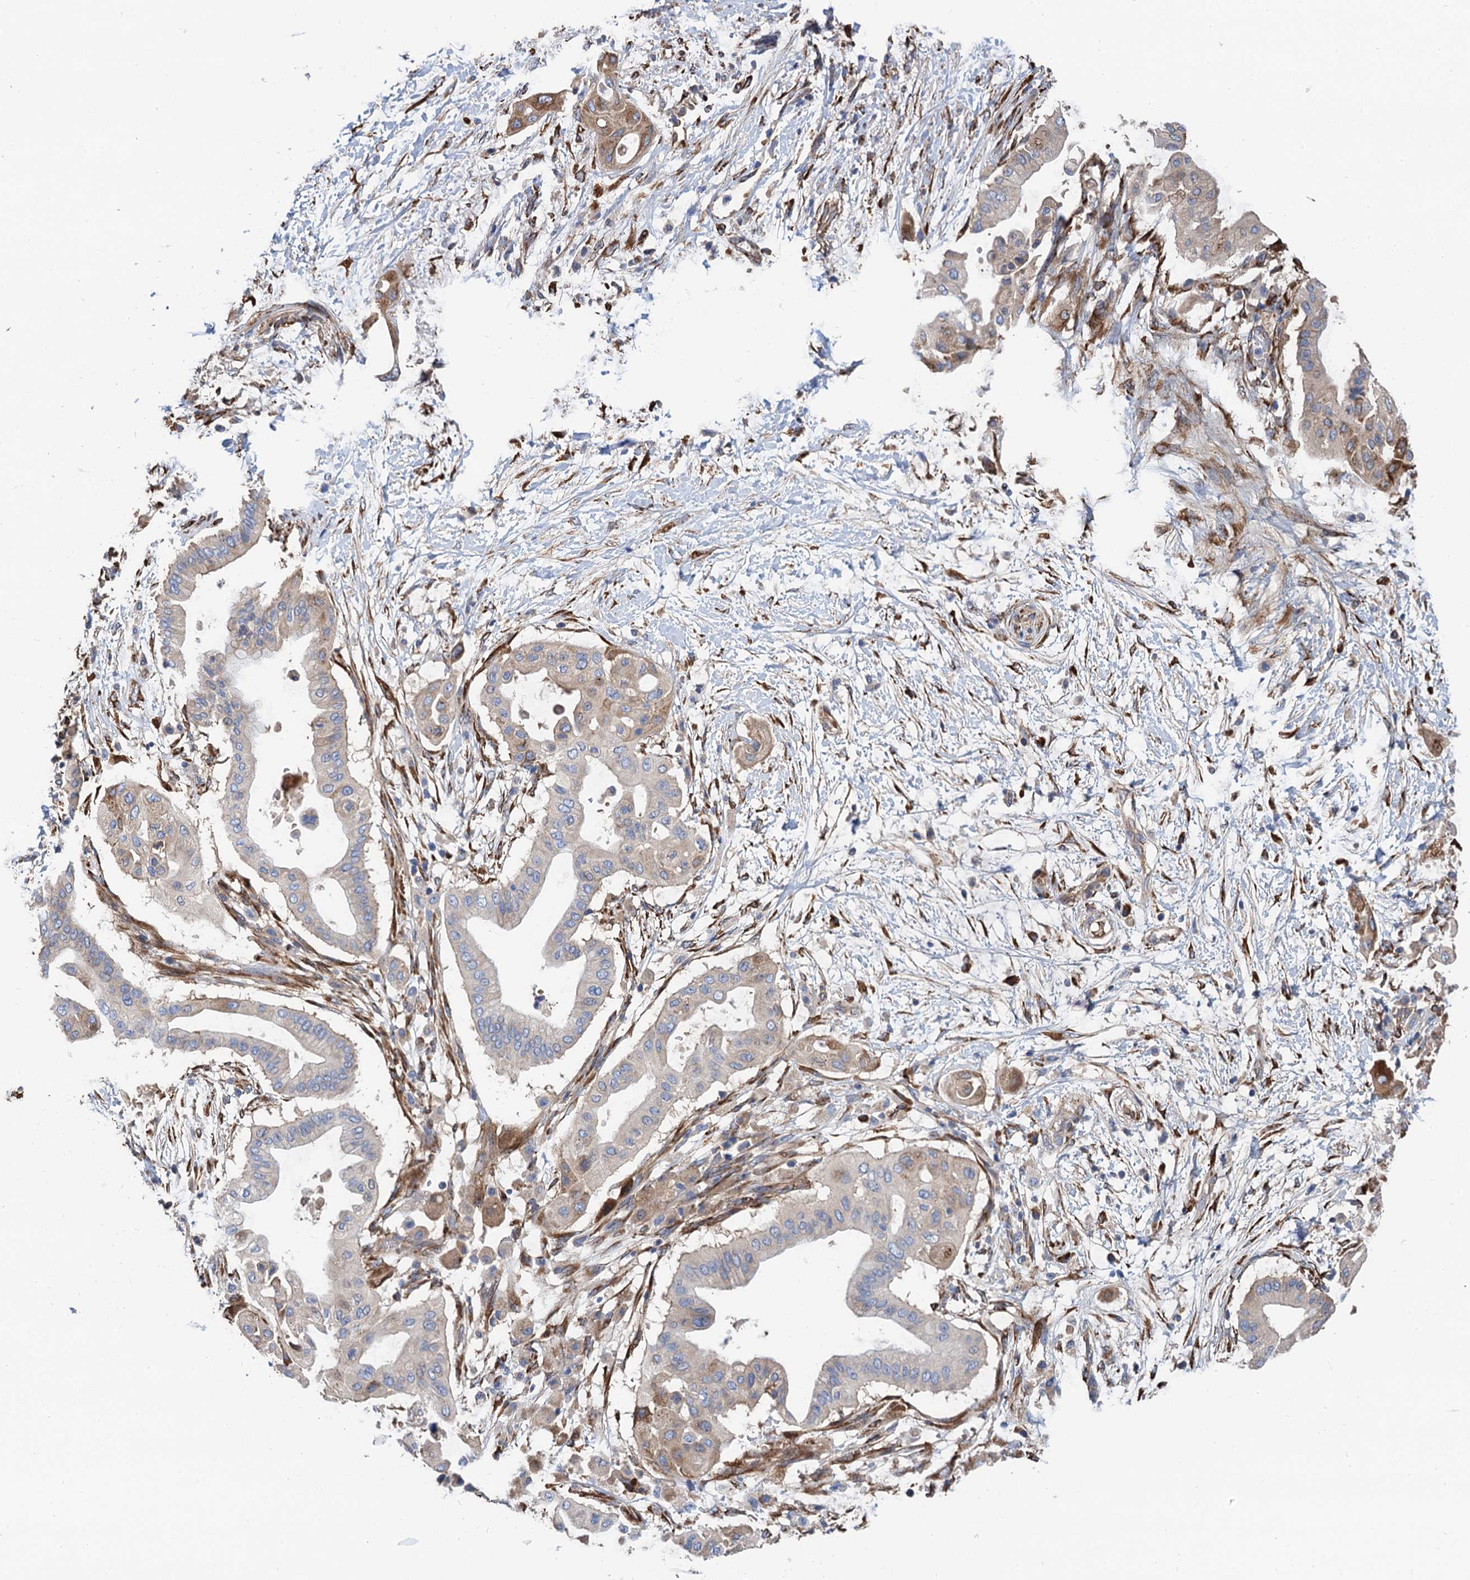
{"staining": {"intensity": "weak", "quantity": "<25%", "location": "cytoplasmic/membranous"}, "tissue": "pancreatic cancer", "cell_type": "Tumor cells", "image_type": "cancer", "snomed": [{"axis": "morphology", "description": "Adenocarcinoma, NOS"}, {"axis": "topography", "description": "Pancreas"}], "caption": "IHC micrograph of neoplastic tissue: human adenocarcinoma (pancreatic) stained with DAB reveals no significant protein expression in tumor cells.", "gene": "CNNM1", "patient": {"sex": "male", "age": 68}}